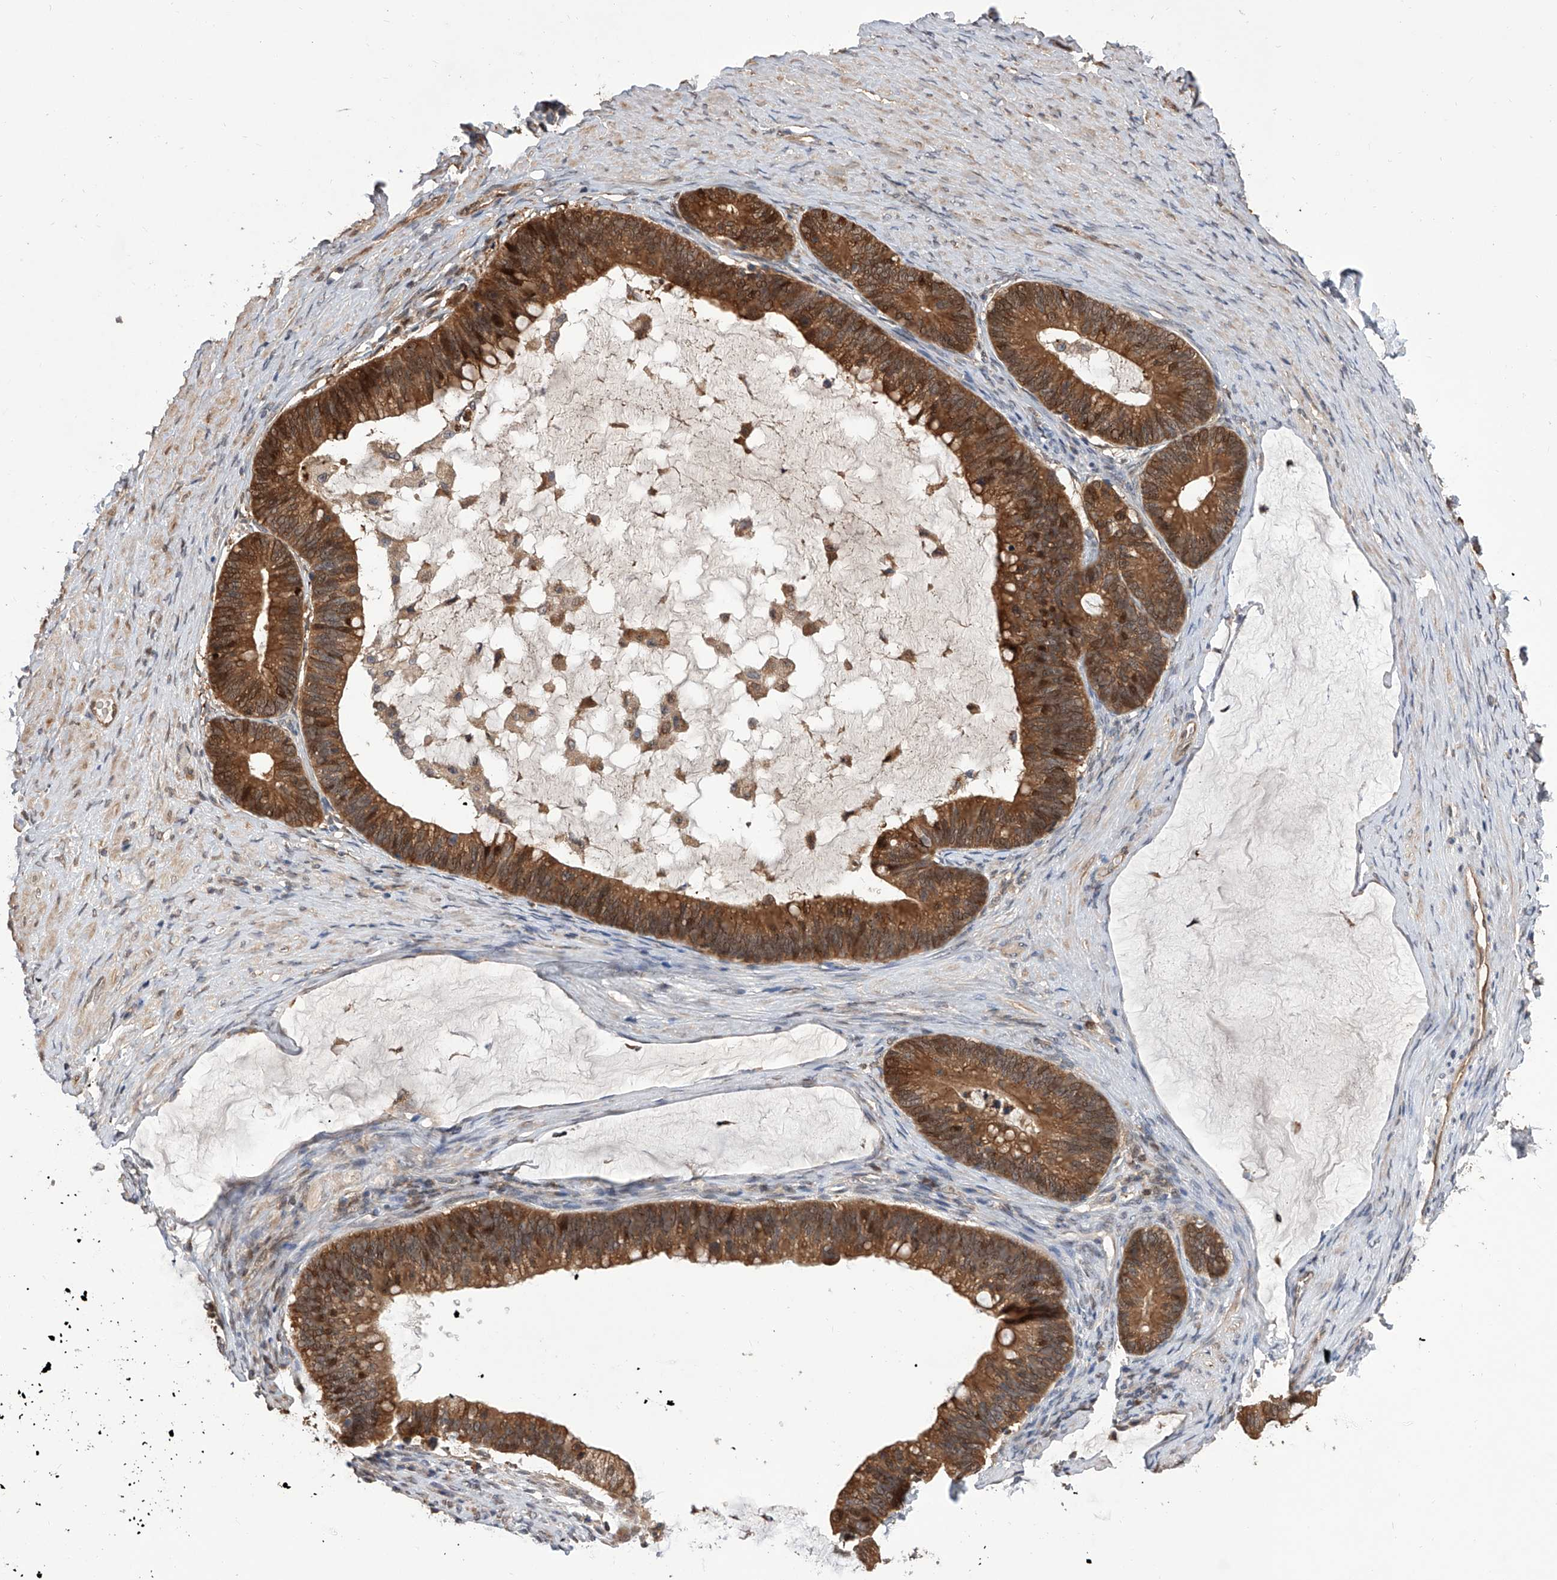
{"staining": {"intensity": "strong", "quantity": ">75%", "location": "cytoplasmic/membranous,nuclear"}, "tissue": "ovarian cancer", "cell_type": "Tumor cells", "image_type": "cancer", "snomed": [{"axis": "morphology", "description": "Cystadenocarcinoma, mucinous, NOS"}, {"axis": "topography", "description": "Ovary"}], "caption": "This micrograph shows immunohistochemistry staining of ovarian mucinous cystadenocarcinoma, with high strong cytoplasmic/membranous and nuclear expression in approximately >75% of tumor cells.", "gene": "GMDS", "patient": {"sex": "female", "age": 61}}